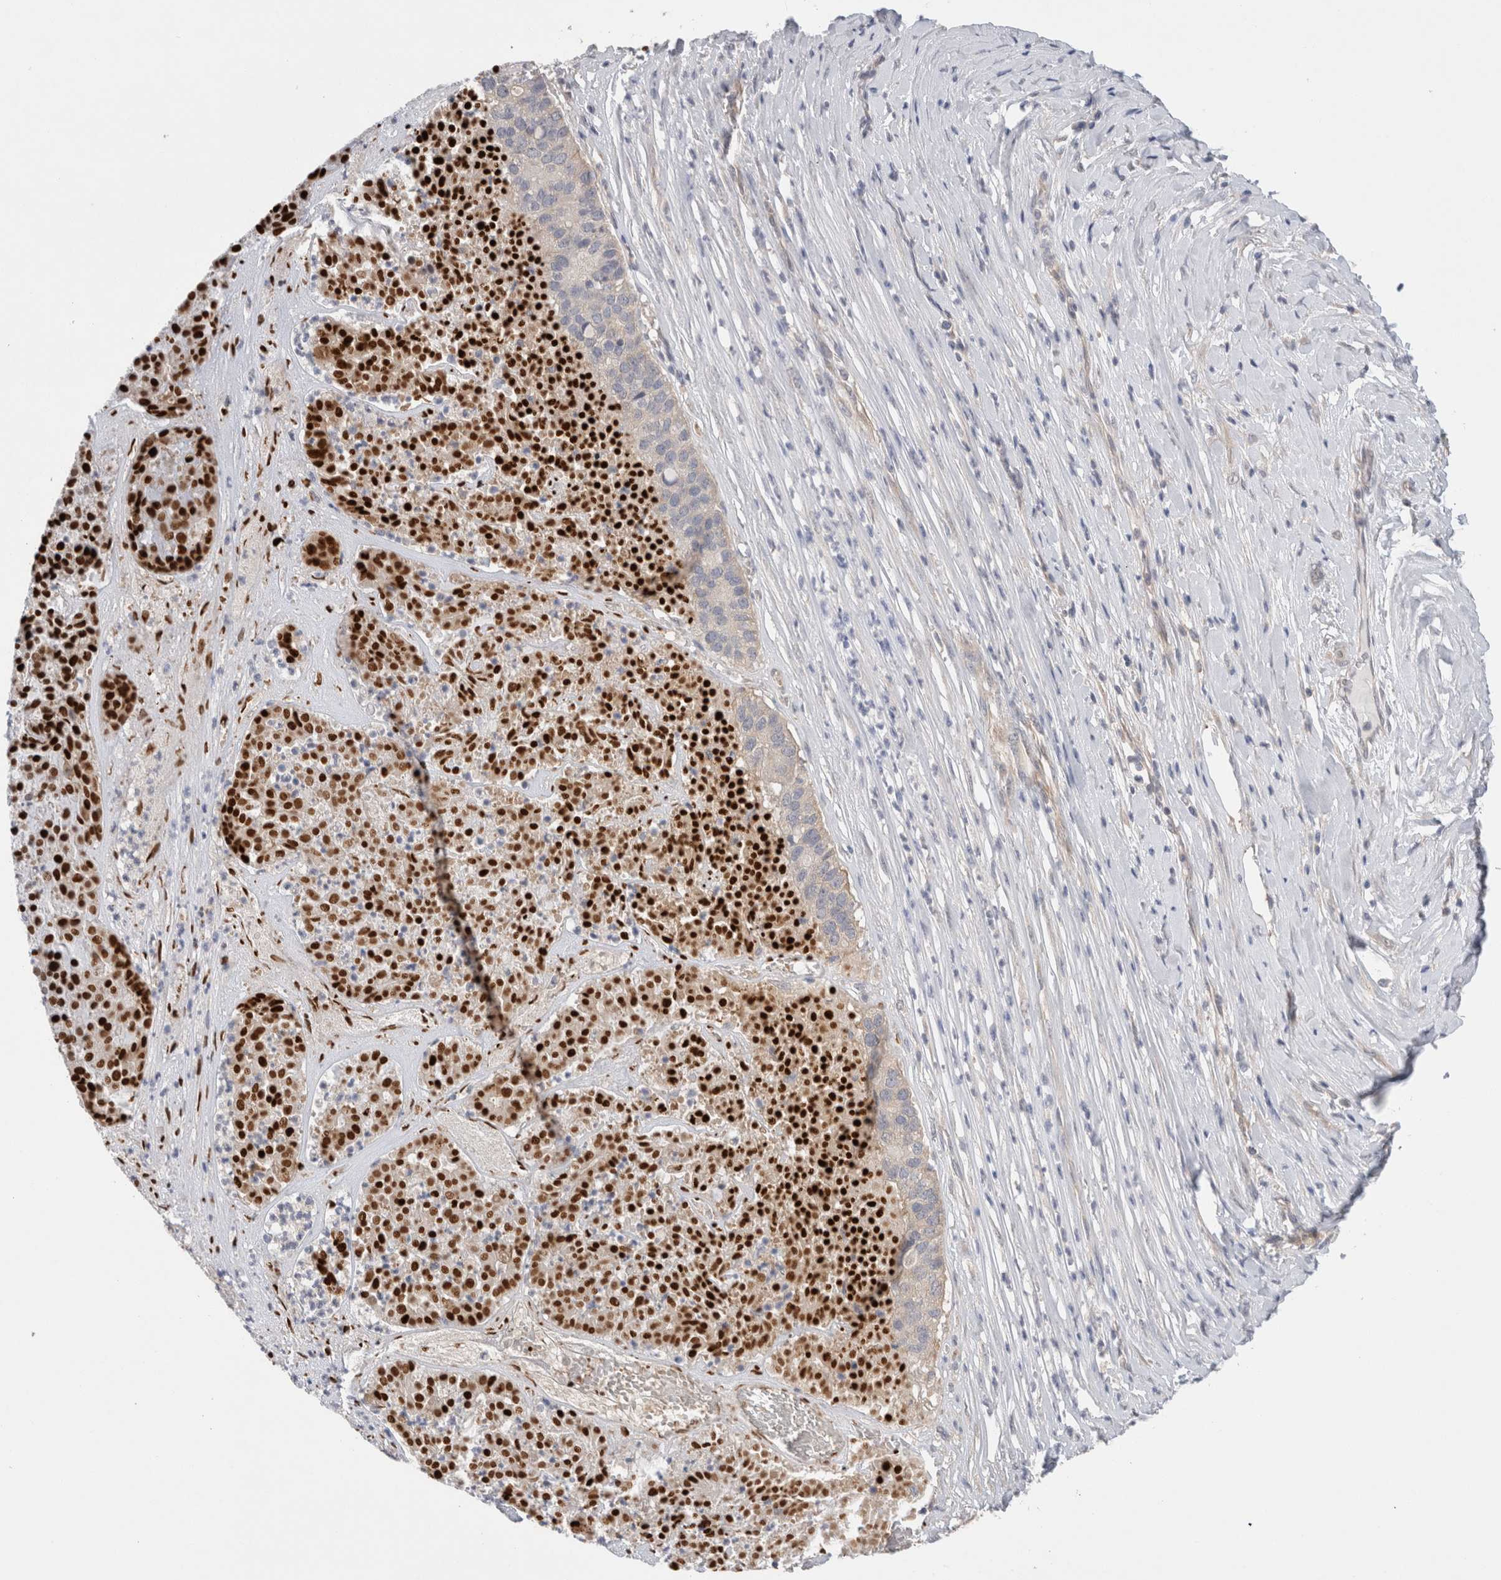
{"staining": {"intensity": "strong", "quantity": ">75%", "location": "nuclear"}, "tissue": "pancreatic cancer", "cell_type": "Tumor cells", "image_type": "cancer", "snomed": [{"axis": "morphology", "description": "Adenocarcinoma, NOS"}, {"axis": "topography", "description": "Pancreas"}], "caption": "Pancreatic adenocarcinoma stained for a protein exhibits strong nuclear positivity in tumor cells.", "gene": "NDOR1", "patient": {"sex": "male", "age": 50}}